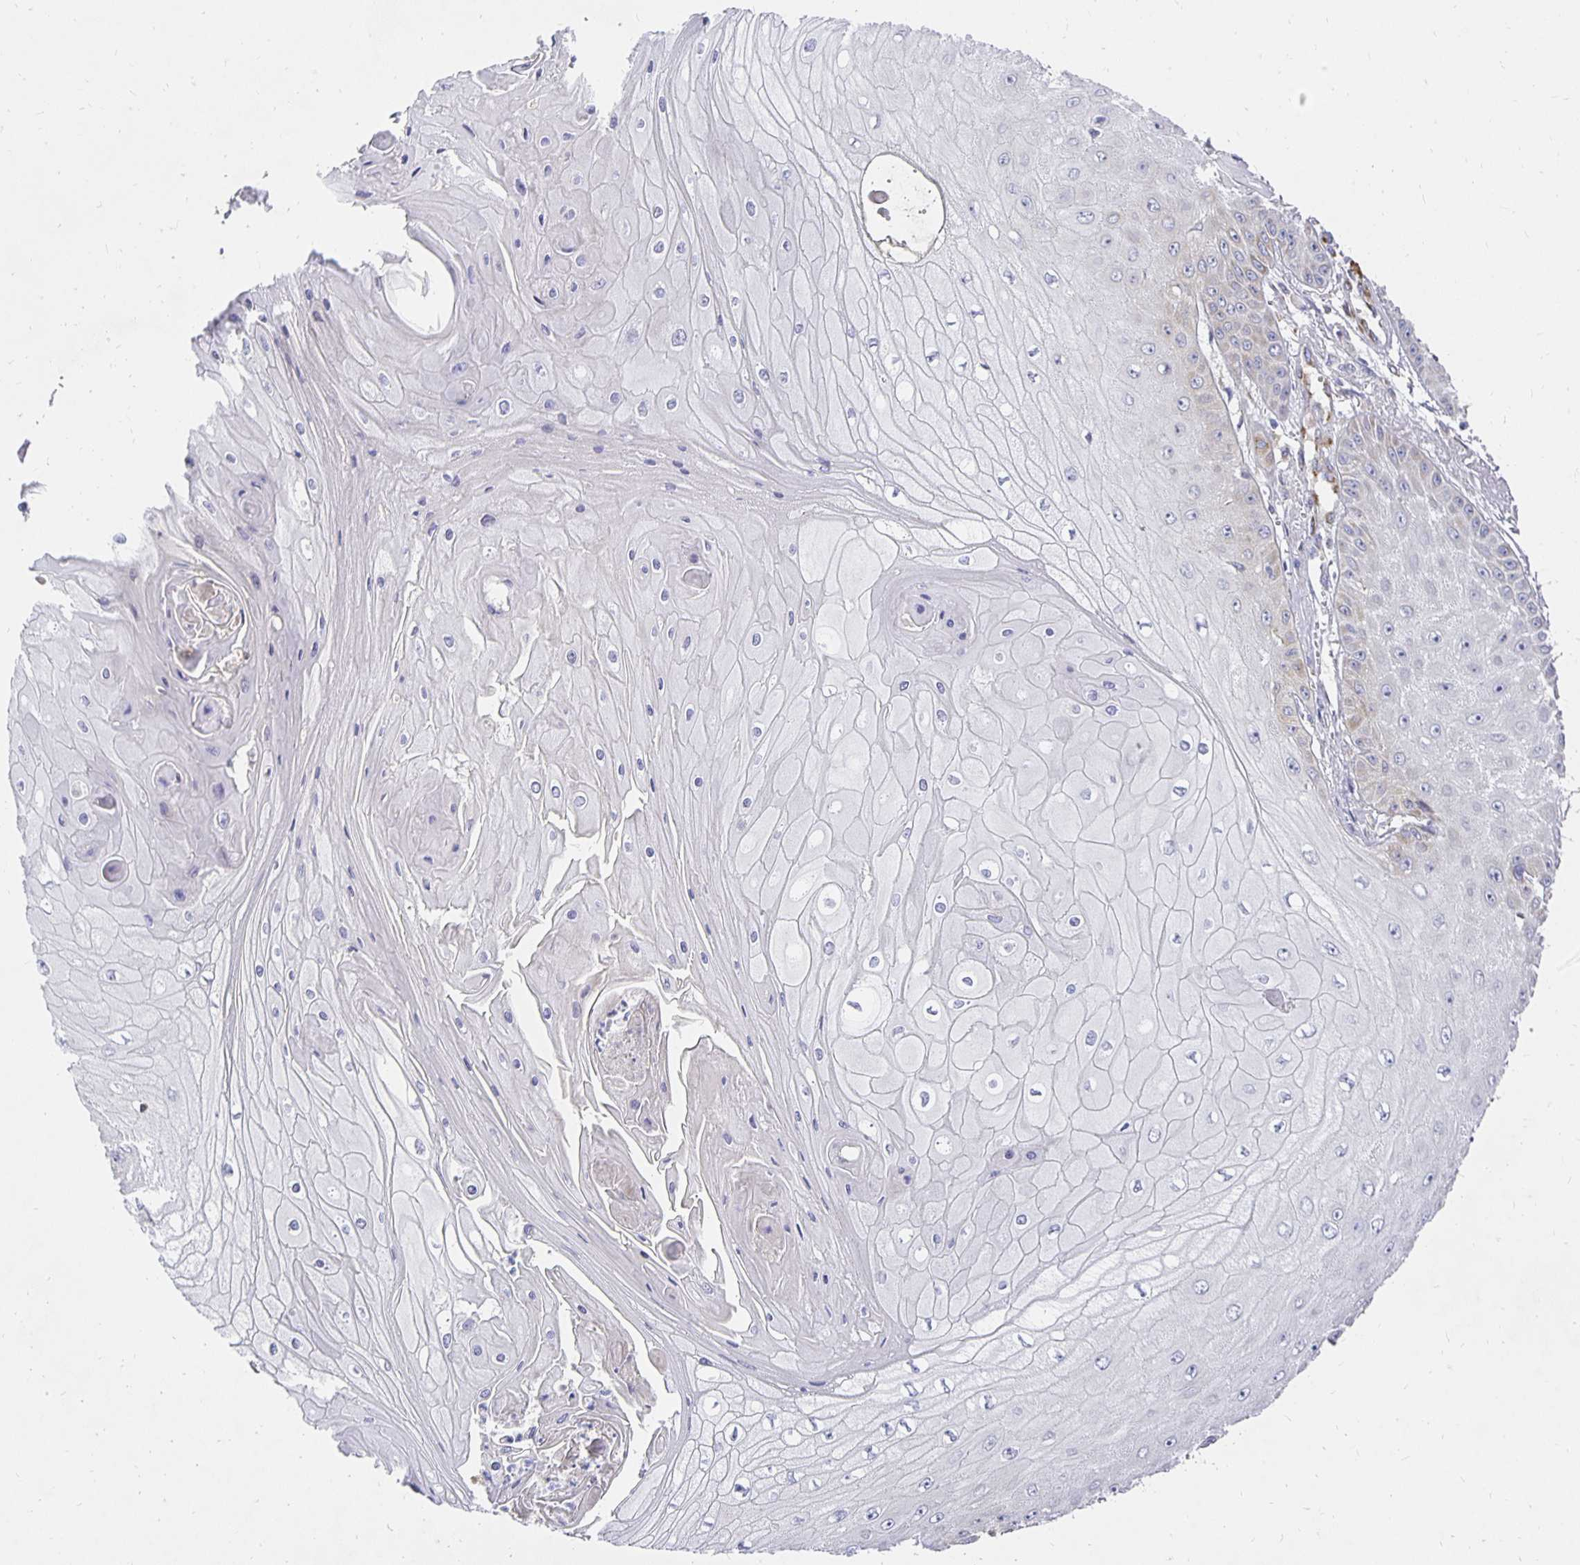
{"staining": {"intensity": "negative", "quantity": "none", "location": "none"}, "tissue": "skin cancer", "cell_type": "Tumor cells", "image_type": "cancer", "snomed": [{"axis": "morphology", "description": "Squamous cell carcinoma, NOS"}, {"axis": "topography", "description": "Skin"}], "caption": "The immunohistochemistry histopathology image has no significant positivity in tumor cells of skin squamous cell carcinoma tissue. Nuclei are stained in blue.", "gene": "PLOD1", "patient": {"sex": "male", "age": 70}}